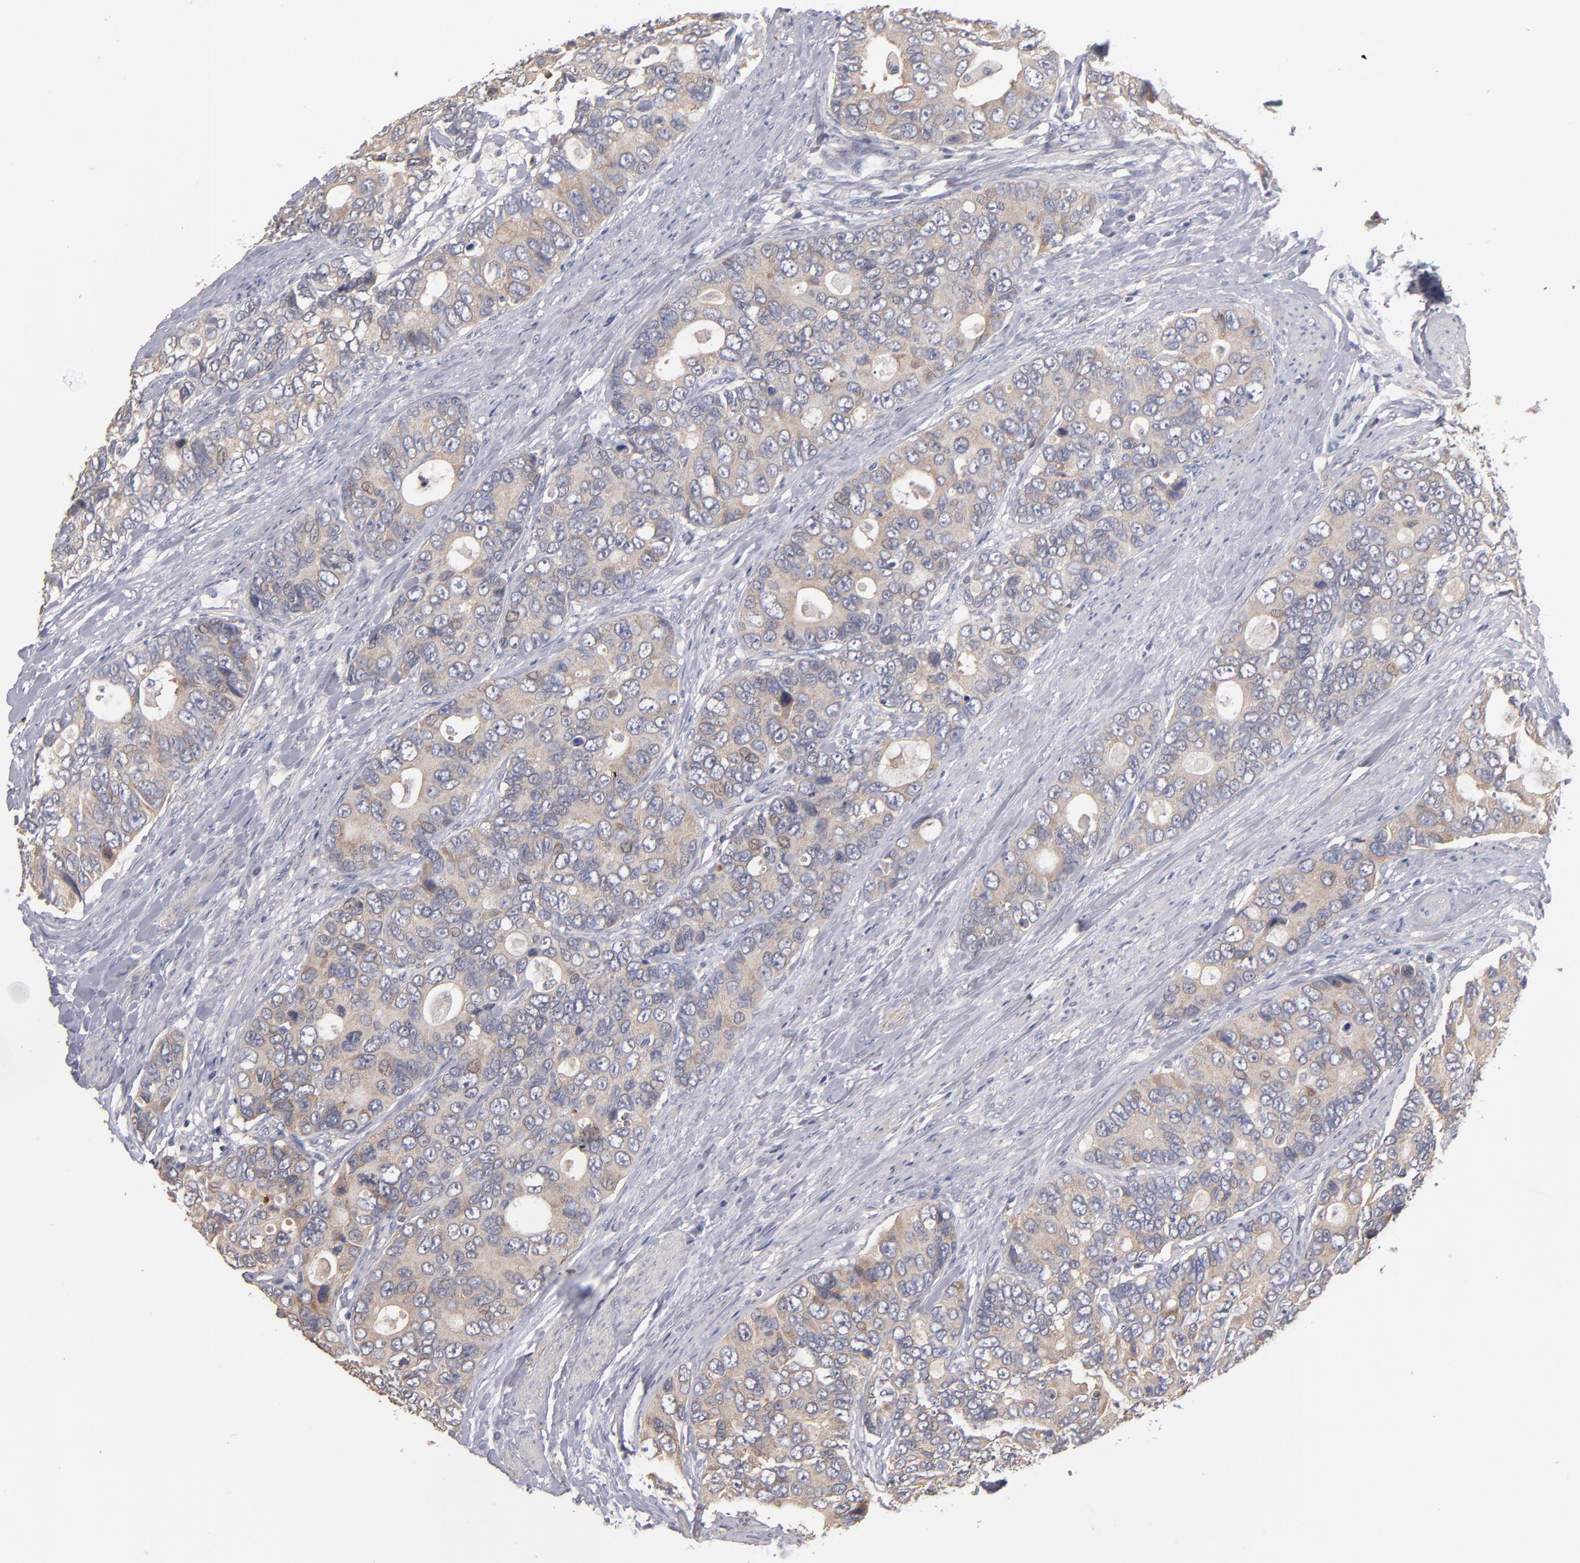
{"staining": {"intensity": "weak", "quantity": "25%-75%", "location": "cytoplasmic/membranous"}, "tissue": "colorectal cancer", "cell_type": "Tumor cells", "image_type": "cancer", "snomed": [{"axis": "morphology", "description": "Adenocarcinoma, NOS"}, {"axis": "topography", "description": "Rectum"}], "caption": "Weak cytoplasmic/membranous protein expression is present in approximately 25%-75% of tumor cells in colorectal cancer (adenocarcinoma).", "gene": "DACT1", "patient": {"sex": "female", "age": 67}}